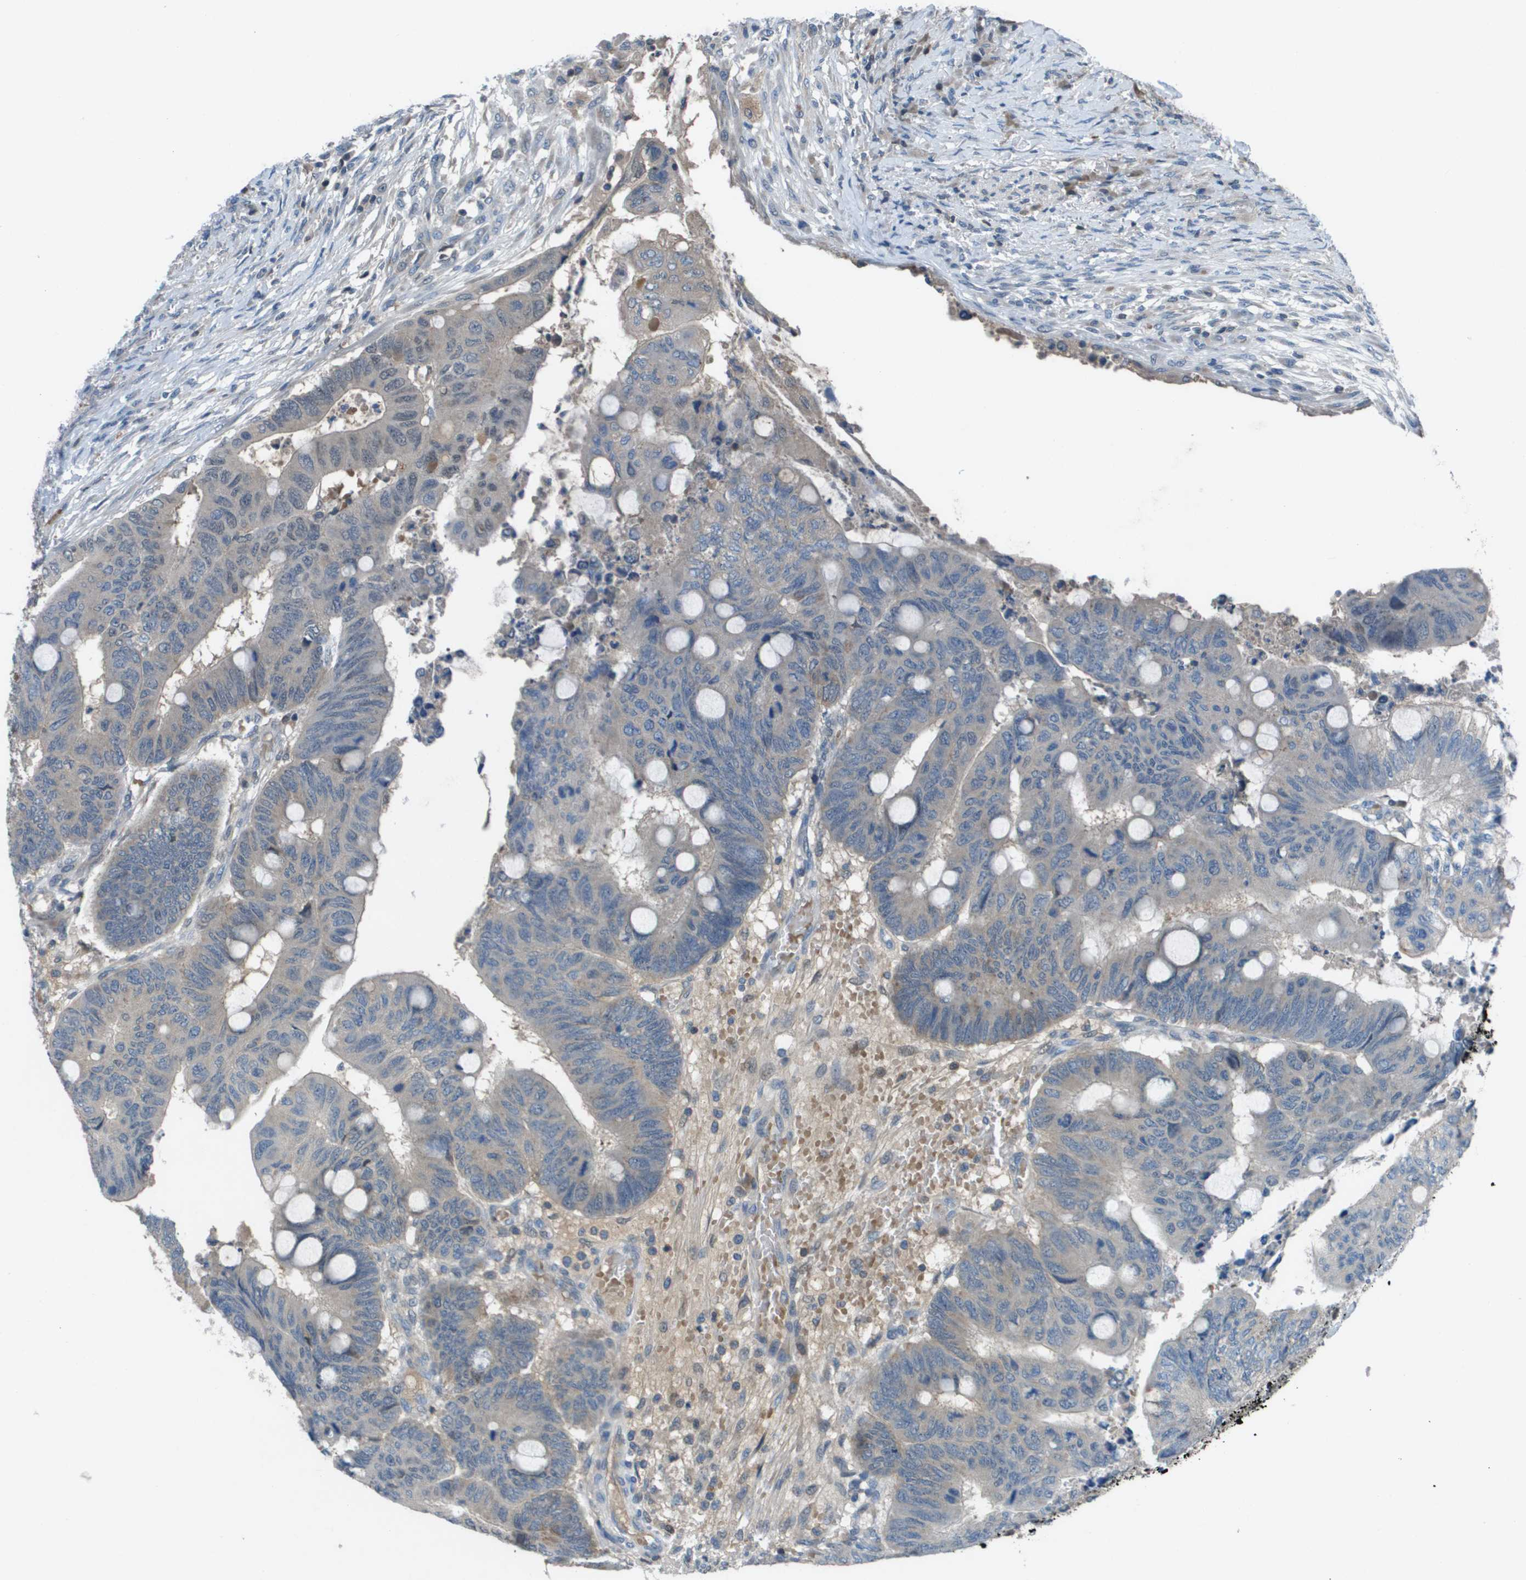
{"staining": {"intensity": "moderate", "quantity": "<25%", "location": "cytoplasmic/membranous"}, "tissue": "colorectal cancer", "cell_type": "Tumor cells", "image_type": "cancer", "snomed": [{"axis": "morphology", "description": "Normal tissue, NOS"}, {"axis": "morphology", "description": "Adenocarcinoma, NOS"}, {"axis": "topography", "description": "Rectum"}, {"axis": "topography", "description": "Peripheral nerve tissue"}], "caption": "IHC staining of colorectal adenocarcinoma, which reveals low levels of moderate cytoplasmic/membranous positivity in approximately <25% of tumor cells indicating moderate cytoplasmic/membranous protein expression. The staining was performed using DAB (brown) for protein detection and nuclei were counterstained in hematoxylin (blue).", "gene": "CAMK4", "patient": {"sex": "male", "age": 92}}